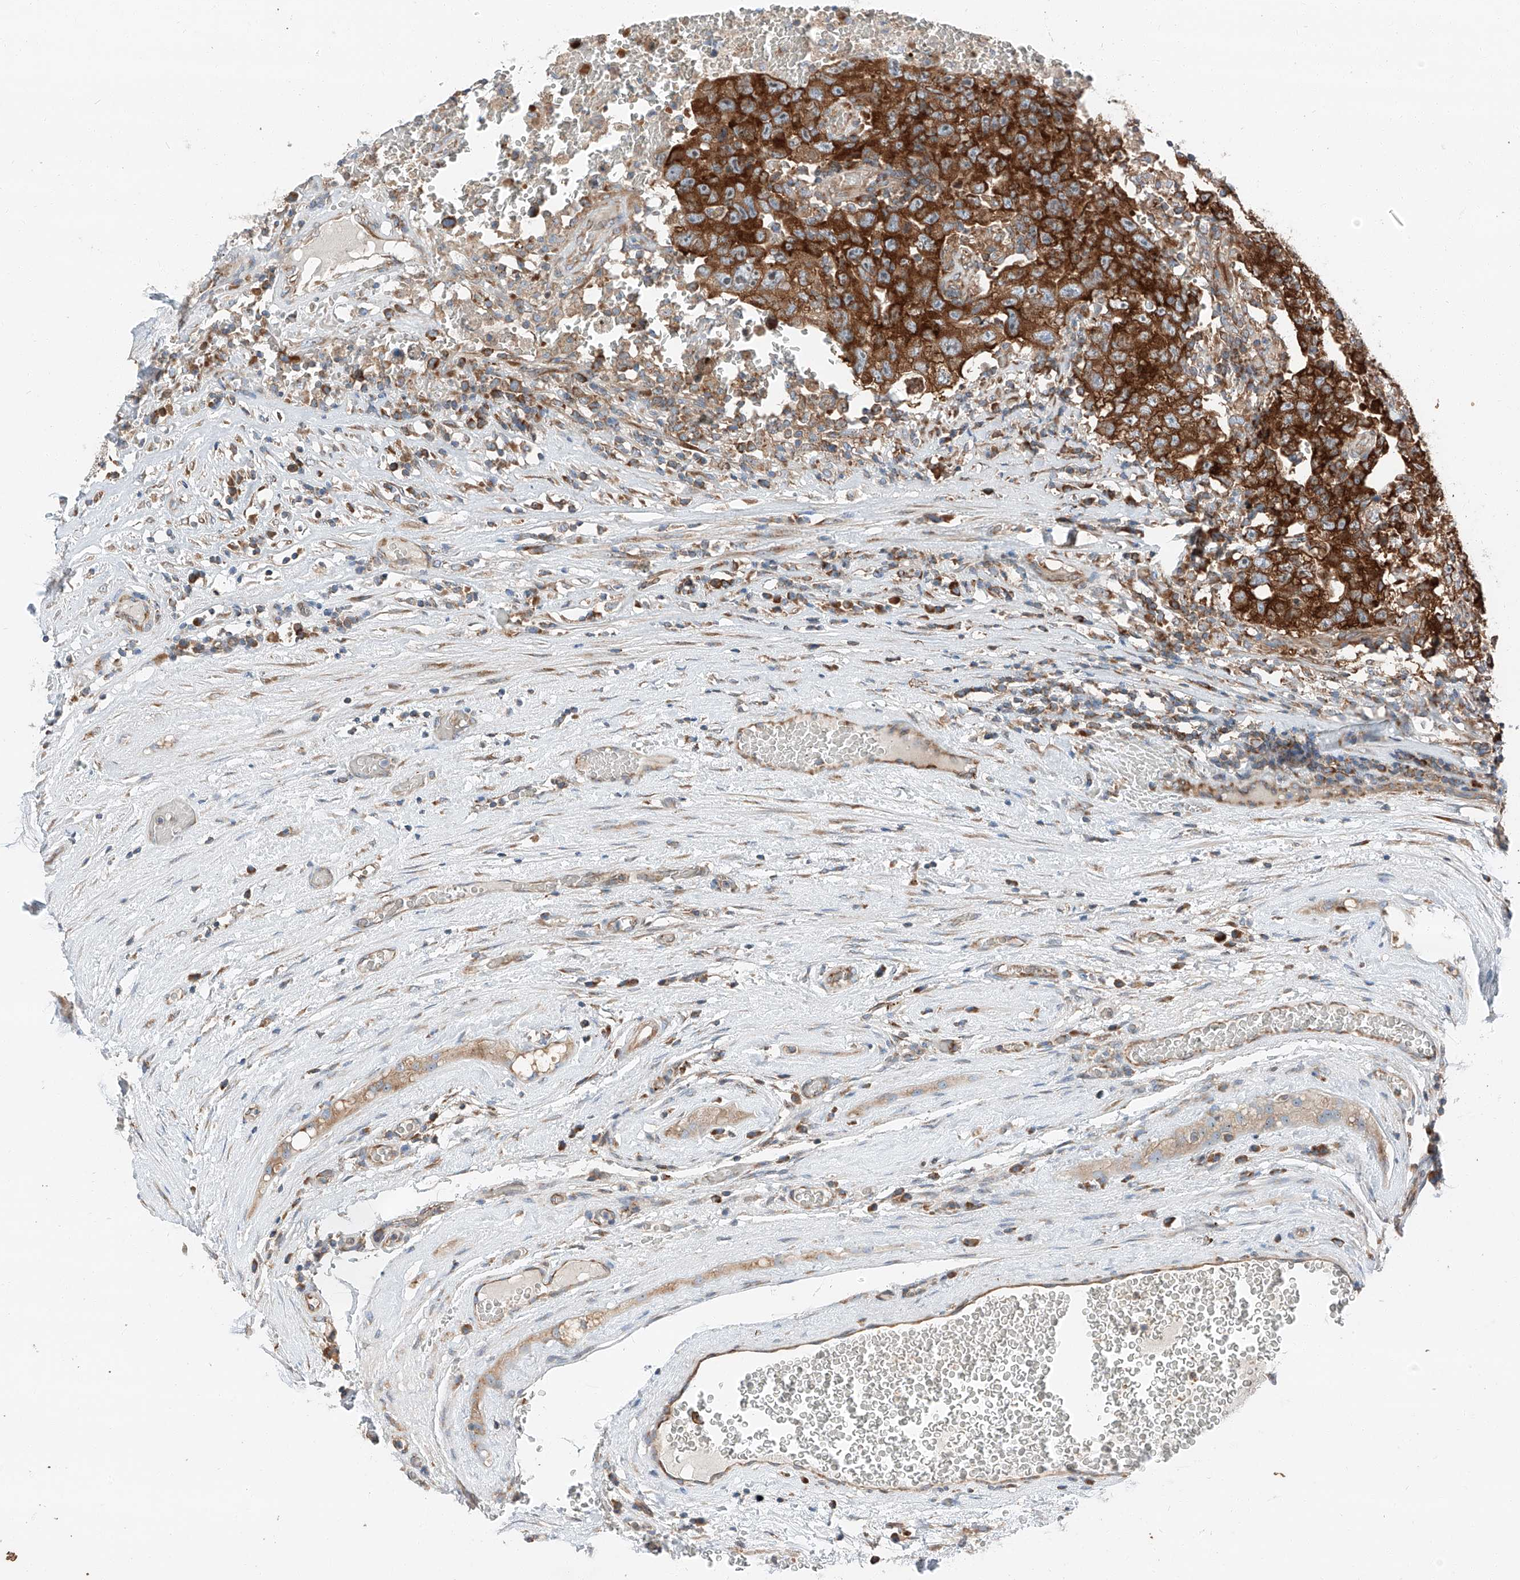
{"staining": {"intensity": "strong", "quantity": ">75%", "location": "cytoplasmic/membranous"}, "tissue": "testis cancer", "cell_type": "Tumor cells", "image_type": "cancer", "snomed": [{"axis": "morphology", "description": "Carcinoma, Embryonal, NOS"}, {"axis": "topography", "description": "Testis"}], "caption": "A brown stain shows strong cytoplasmic/membranous staining of a protein in human embryonal carcinoma (testis) tumor cells.", "gene": "ZC3H15", "patient": {"sex": "male", "age": 26}}